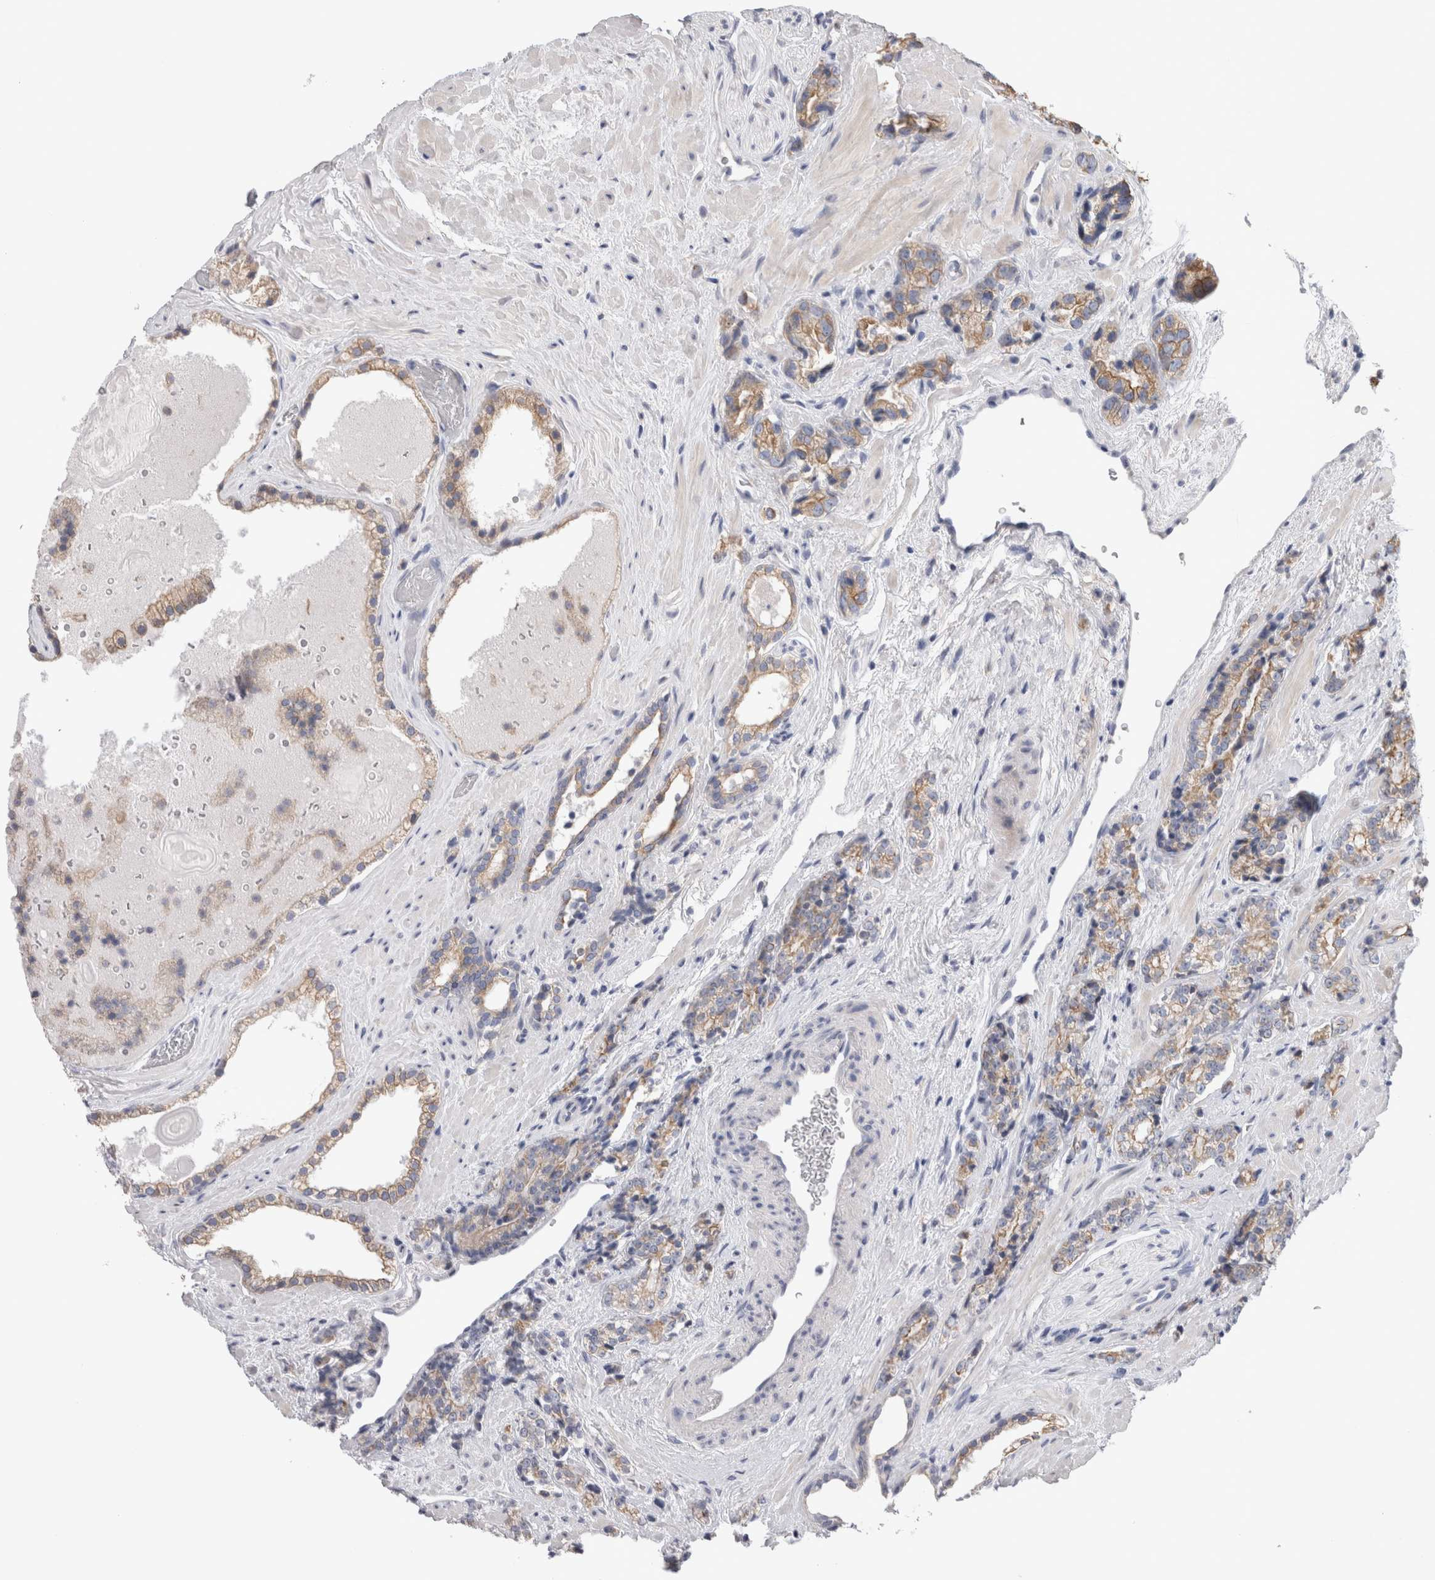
{"staining": {"intensity": "weak", "quantity": "25%-75%", "location": "cytoplasmic/membranous"}, "tissue": "prostate cancer", "cell_type": "Tumor cells", "image_type": "cancer", "snomed": [{"axis": "morphology", "description": "Adenocarcinoma, High grade"}, {"axis": "topography", "description": "Prostate"}], "caption": "Prostate cancer was stained to show a protein in brown. There is low levels of weak cytoplasmic/membranous expression in approximately 25%-75% of tumor cells. (brown staining indicates protein expression, while blue staining denotes nuclei).", "gene": "SMAP2", "patient": {"sex": "male", "age": 71}}